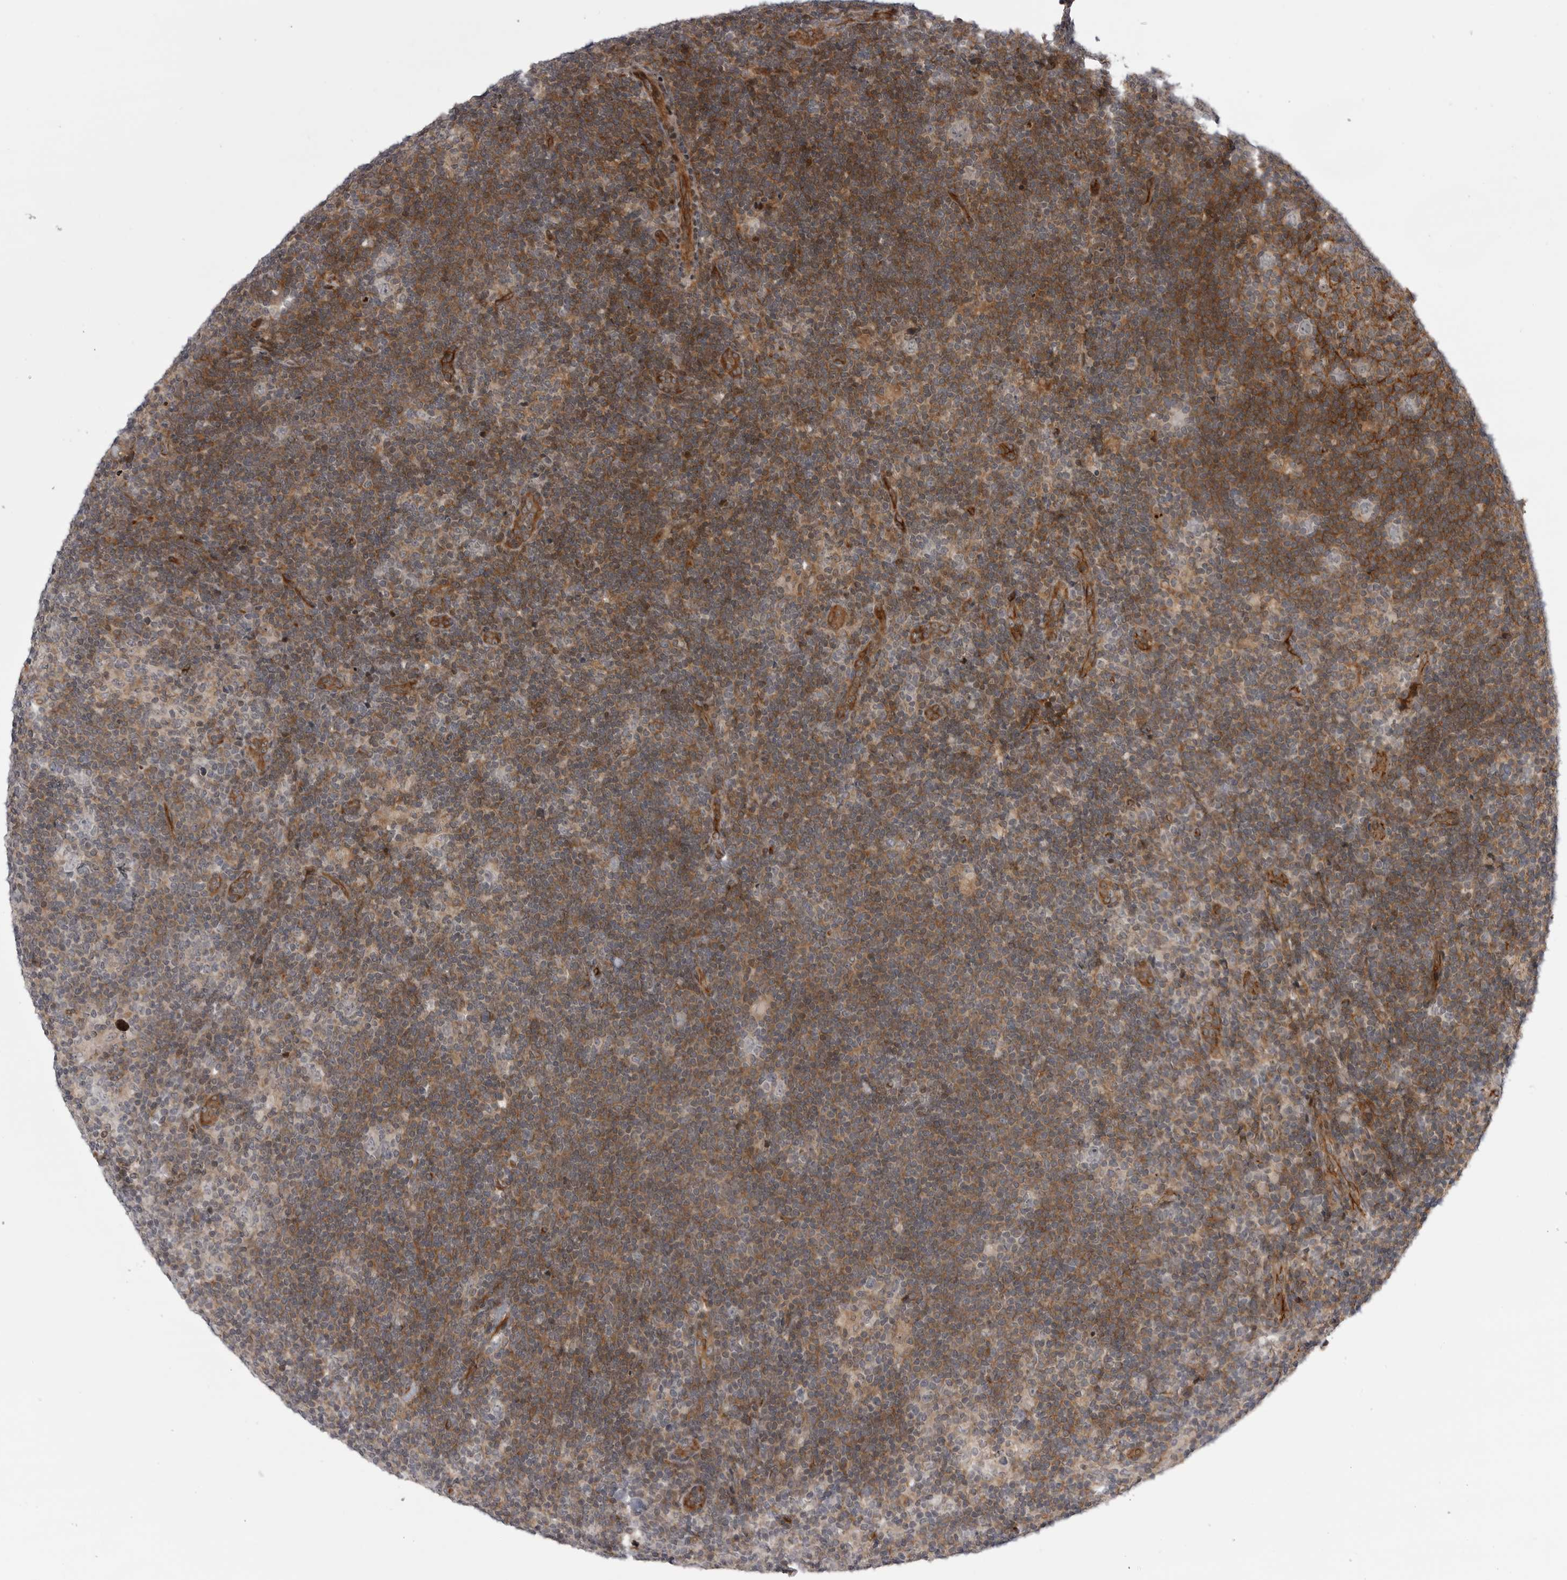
{"staining": {"intensity": "negative", "quantity": "none", "location": "none"}, "tissue": "lymphoma", "cell_type": "Tumor cells", "image_type": "cancer", "snomed": [{"axis": "morphology", "description": "Hodgkin's disease, NOS"}, {"axis": "topography", "description": "Lymph node"}], "caption": "The image displays no significant expression in tumor cells of Hodgkin's disease. The staining is performed using DAB brown chromogen with nuclei counter-stained in using hematoxylin.", "gene": "ABL1", "patient": {"sex": "female", "age": 57}}